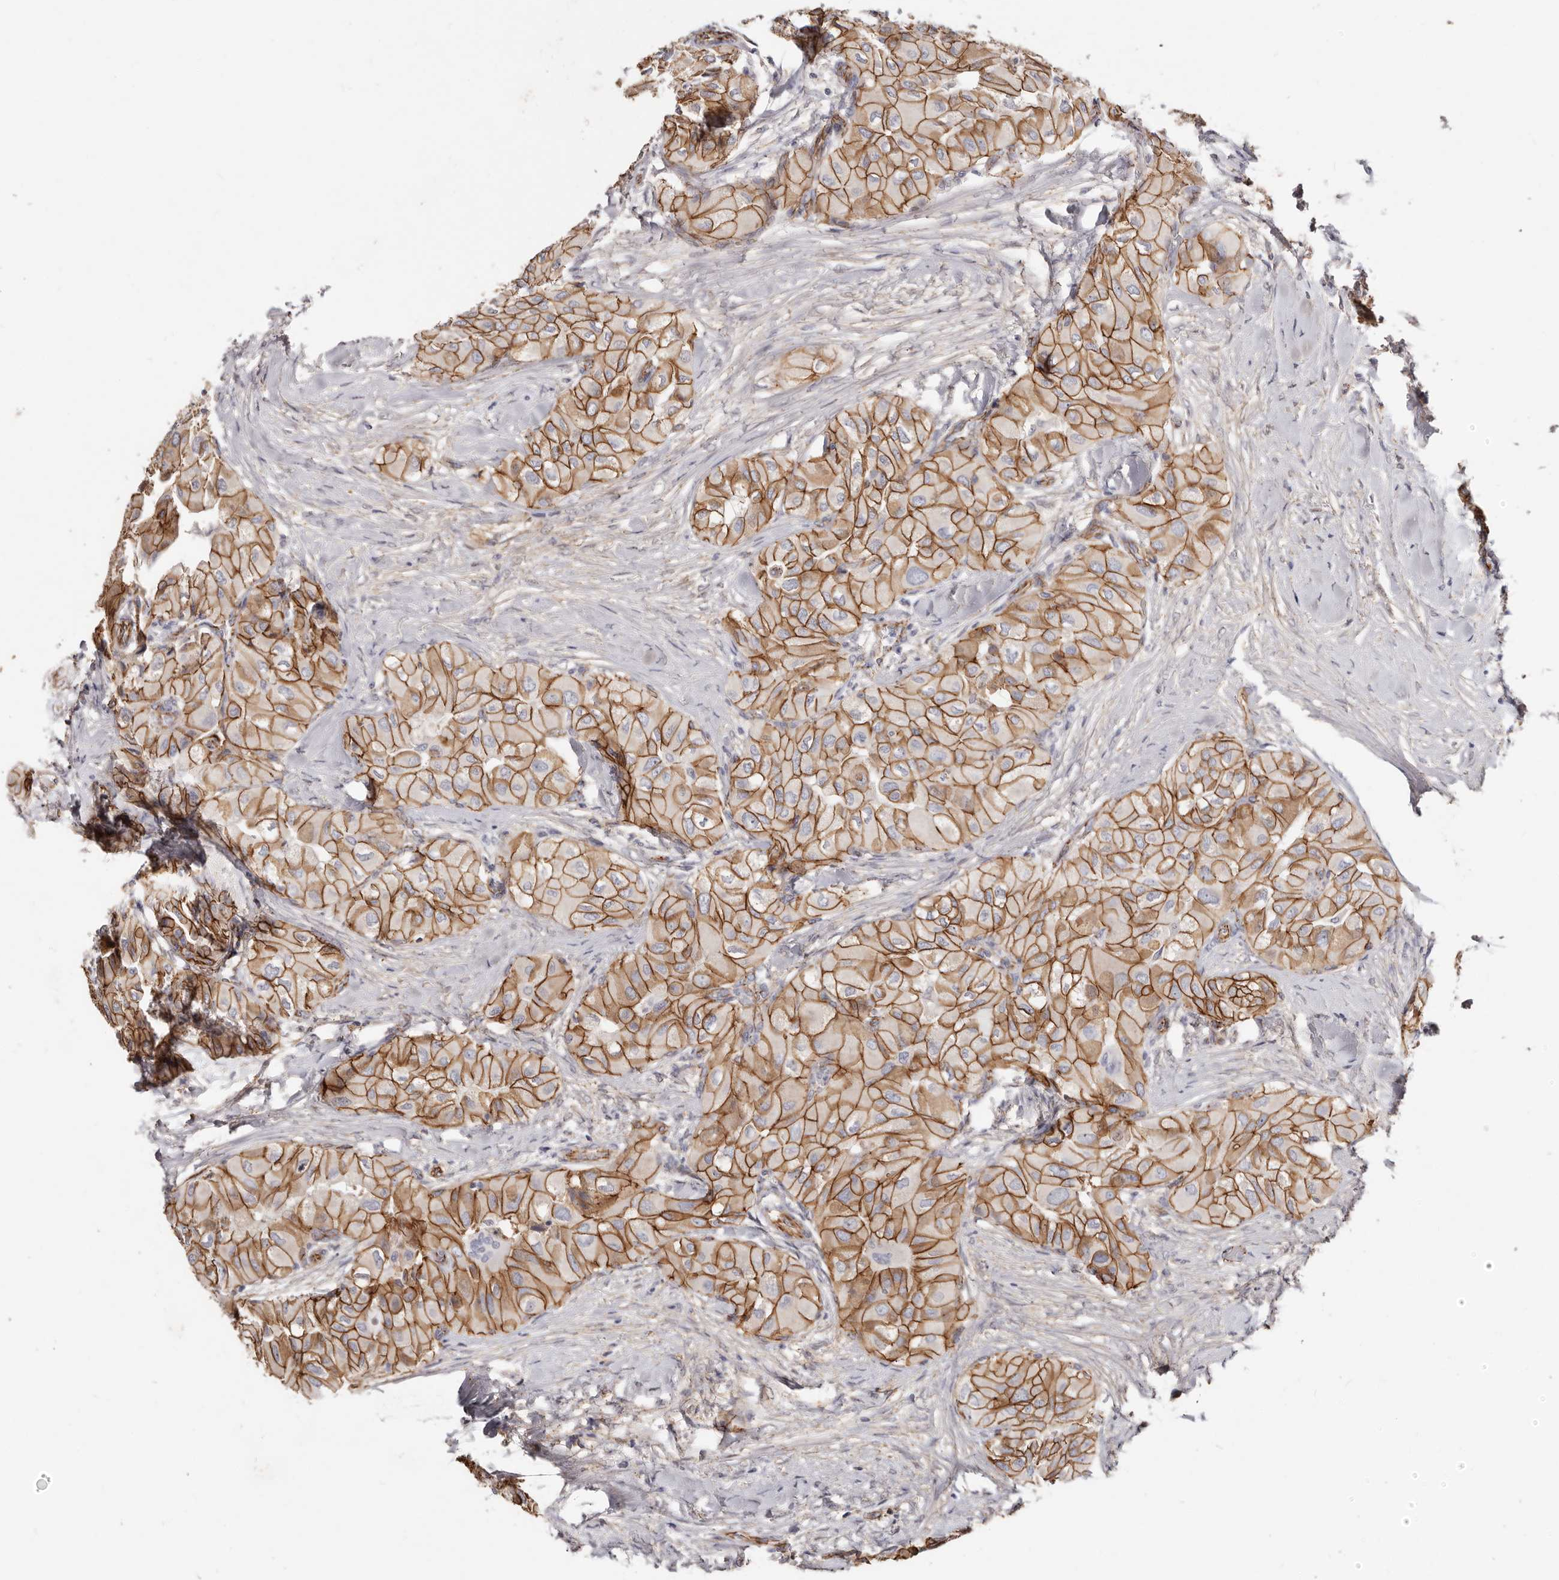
{"staining": {"intensity": "strong", "quantity": ">75%", "location": "cytoplasmic/membranous"}, "tissue": "thyroid cancer", "cell_type": "Tumor cells", "image_type": "cancer", "snomed": [{"axis": "morphology", "description": "Papillary adenocarcinoma, NOS"}, {"axis": "topography", "description": "Thyroid gland"}], "caption": "Strong cytoplasmic/membranous protein positivity is identified in approximately >75% of tumor cells in papillary adenocarcinoma (thyroid). The staining was performed using DAB (3,3'-diaminobenzidine), with brown indicating positive protein expression. Nuclei are stained blue with hematoxylin.", "gene": "CTNNB1", "patient": {"sex": "female", "age": 59}}